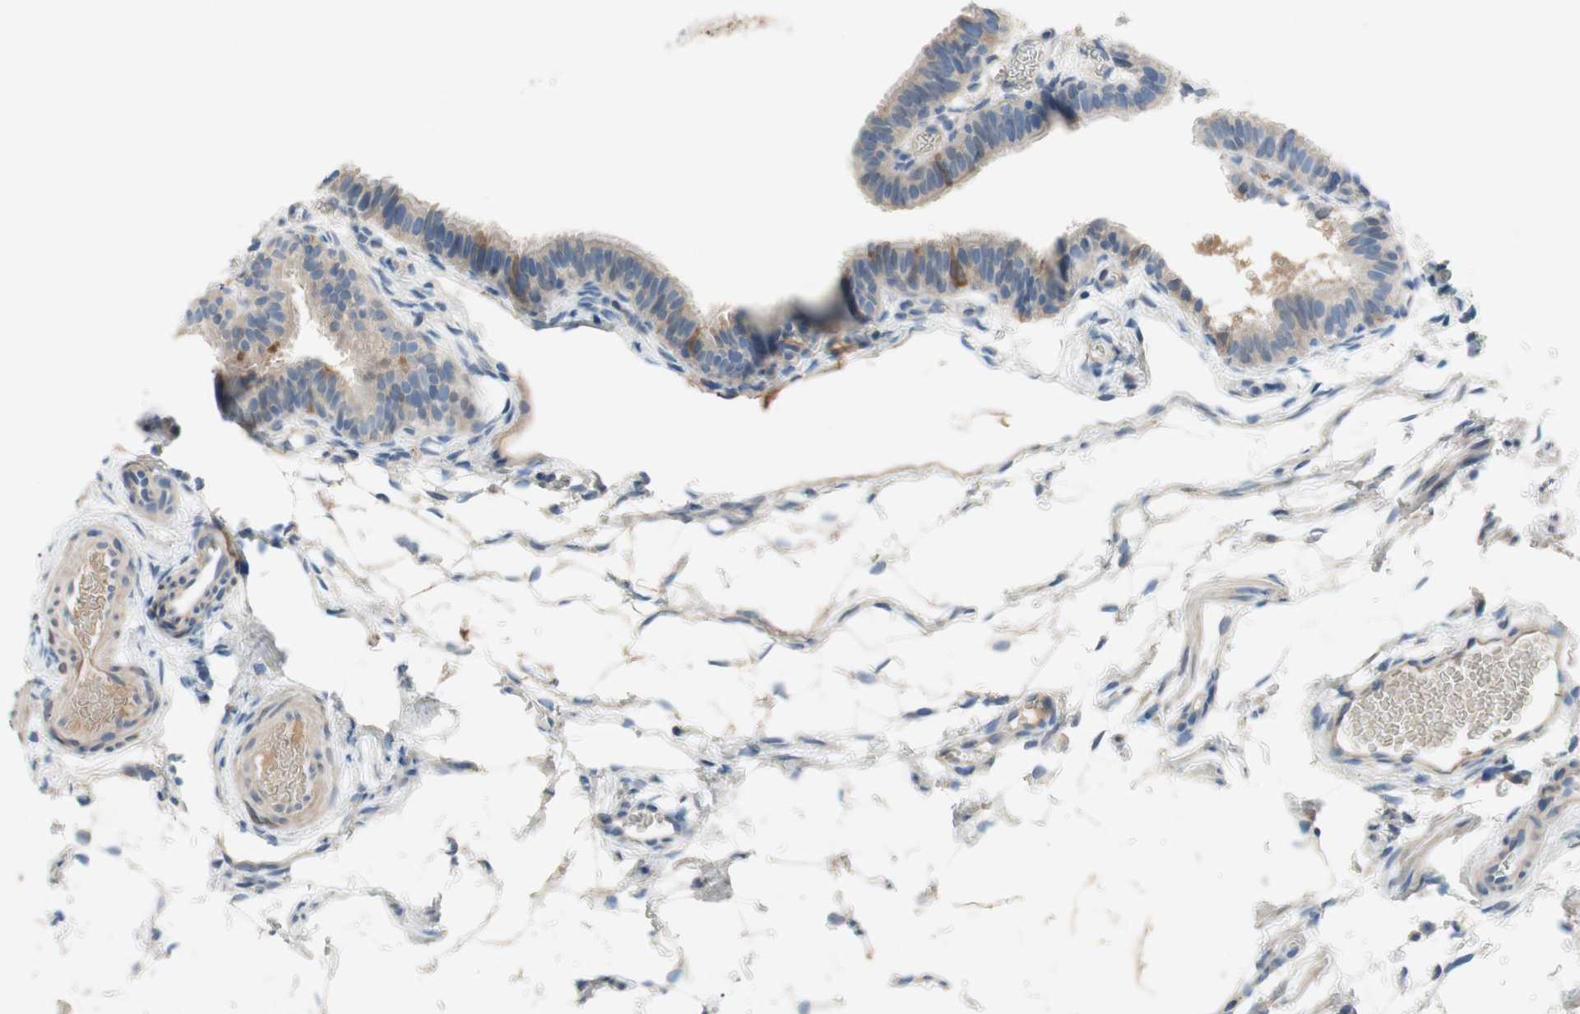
{"staining": {"intensity": "weak", "quantity": "25%-75%", "location": "cytoplasmic/membranous"}, "tissue": "fallopian tube", "cell_type": "Glandular cells", "image_type": "normal", "snomed": [{"axis": "morphology", "description": "Normal tissue, NOS"}, {"axis": "topography", "description": "Fallopian tube"}, {"axis": "topography", "description": "Placenta"}], "caption": "Fallopian tube stained for a protein shows weak cytoplasmic/membranous positivity in glandular cells. The staining is performed using DAB (3,3'-diaminobenzidine) brown chromogen to label protein expression. The nuclei are counter-stained blue using hematoxylin.", "gene": "FDFT1", "patient": {"sex": "female", "age": 34}}